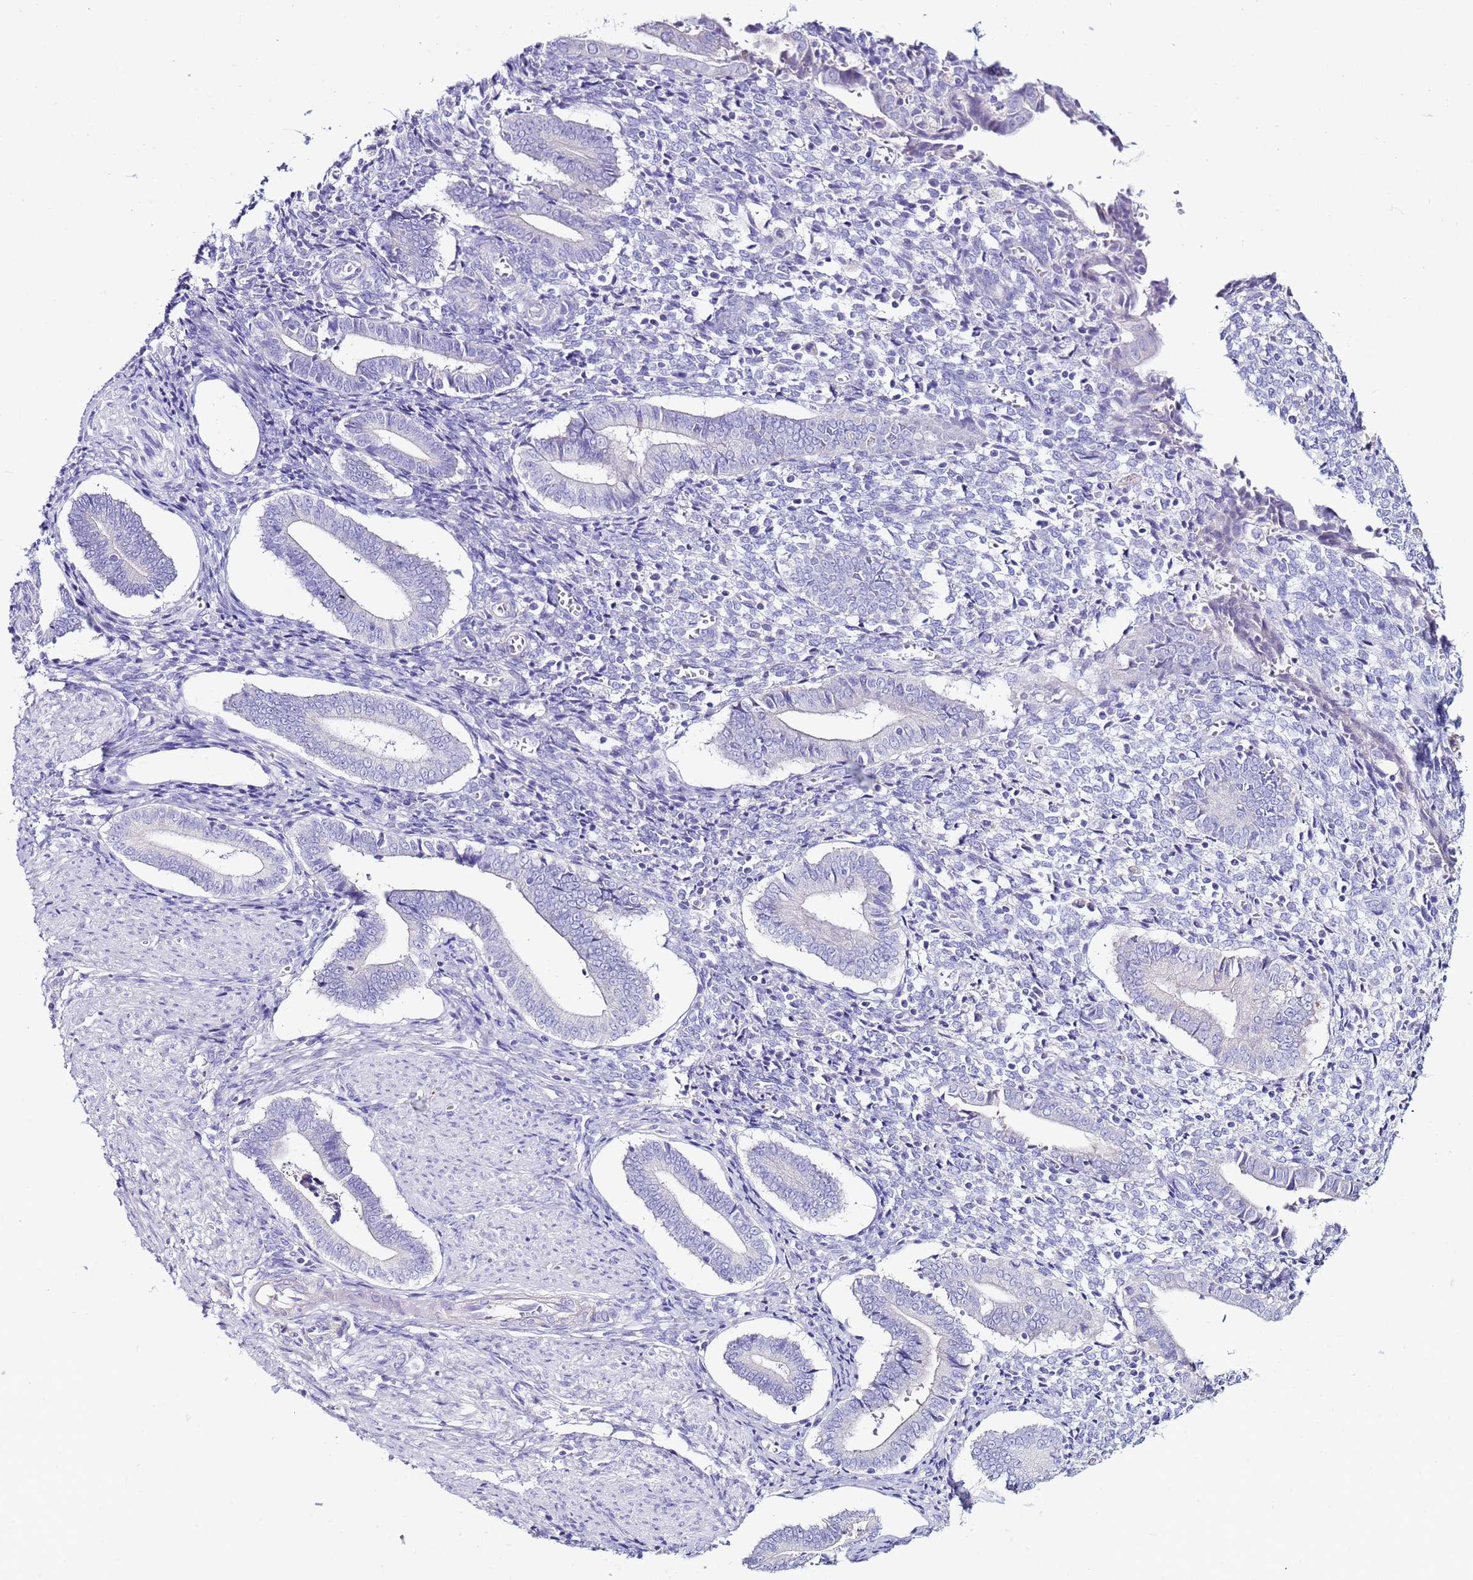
{"staining": {"intensity": "negative", "quantity": "none", "location": "none"}, "tissue": "endometrium", "cell_type": "Cells in endometrial stroma", "image_type": "normal", "snomed": [{"axis": "morphology", "description": "Normal tissue, NOS"}, {"axis": "topography", "description": "Other"}, {"axis": "topography", "description": "Endometrium"}], "caption": "The IHC micrograph has no significant positivity in cells in endometrial stroma of endometrium. (DAB (3,3'-diaminobenzidine) immunohistochemistry visualized using brightfield microscopy, high magnification).", "gene": "MYBPC3", "patient": {"sex": "female", "age": 44}}